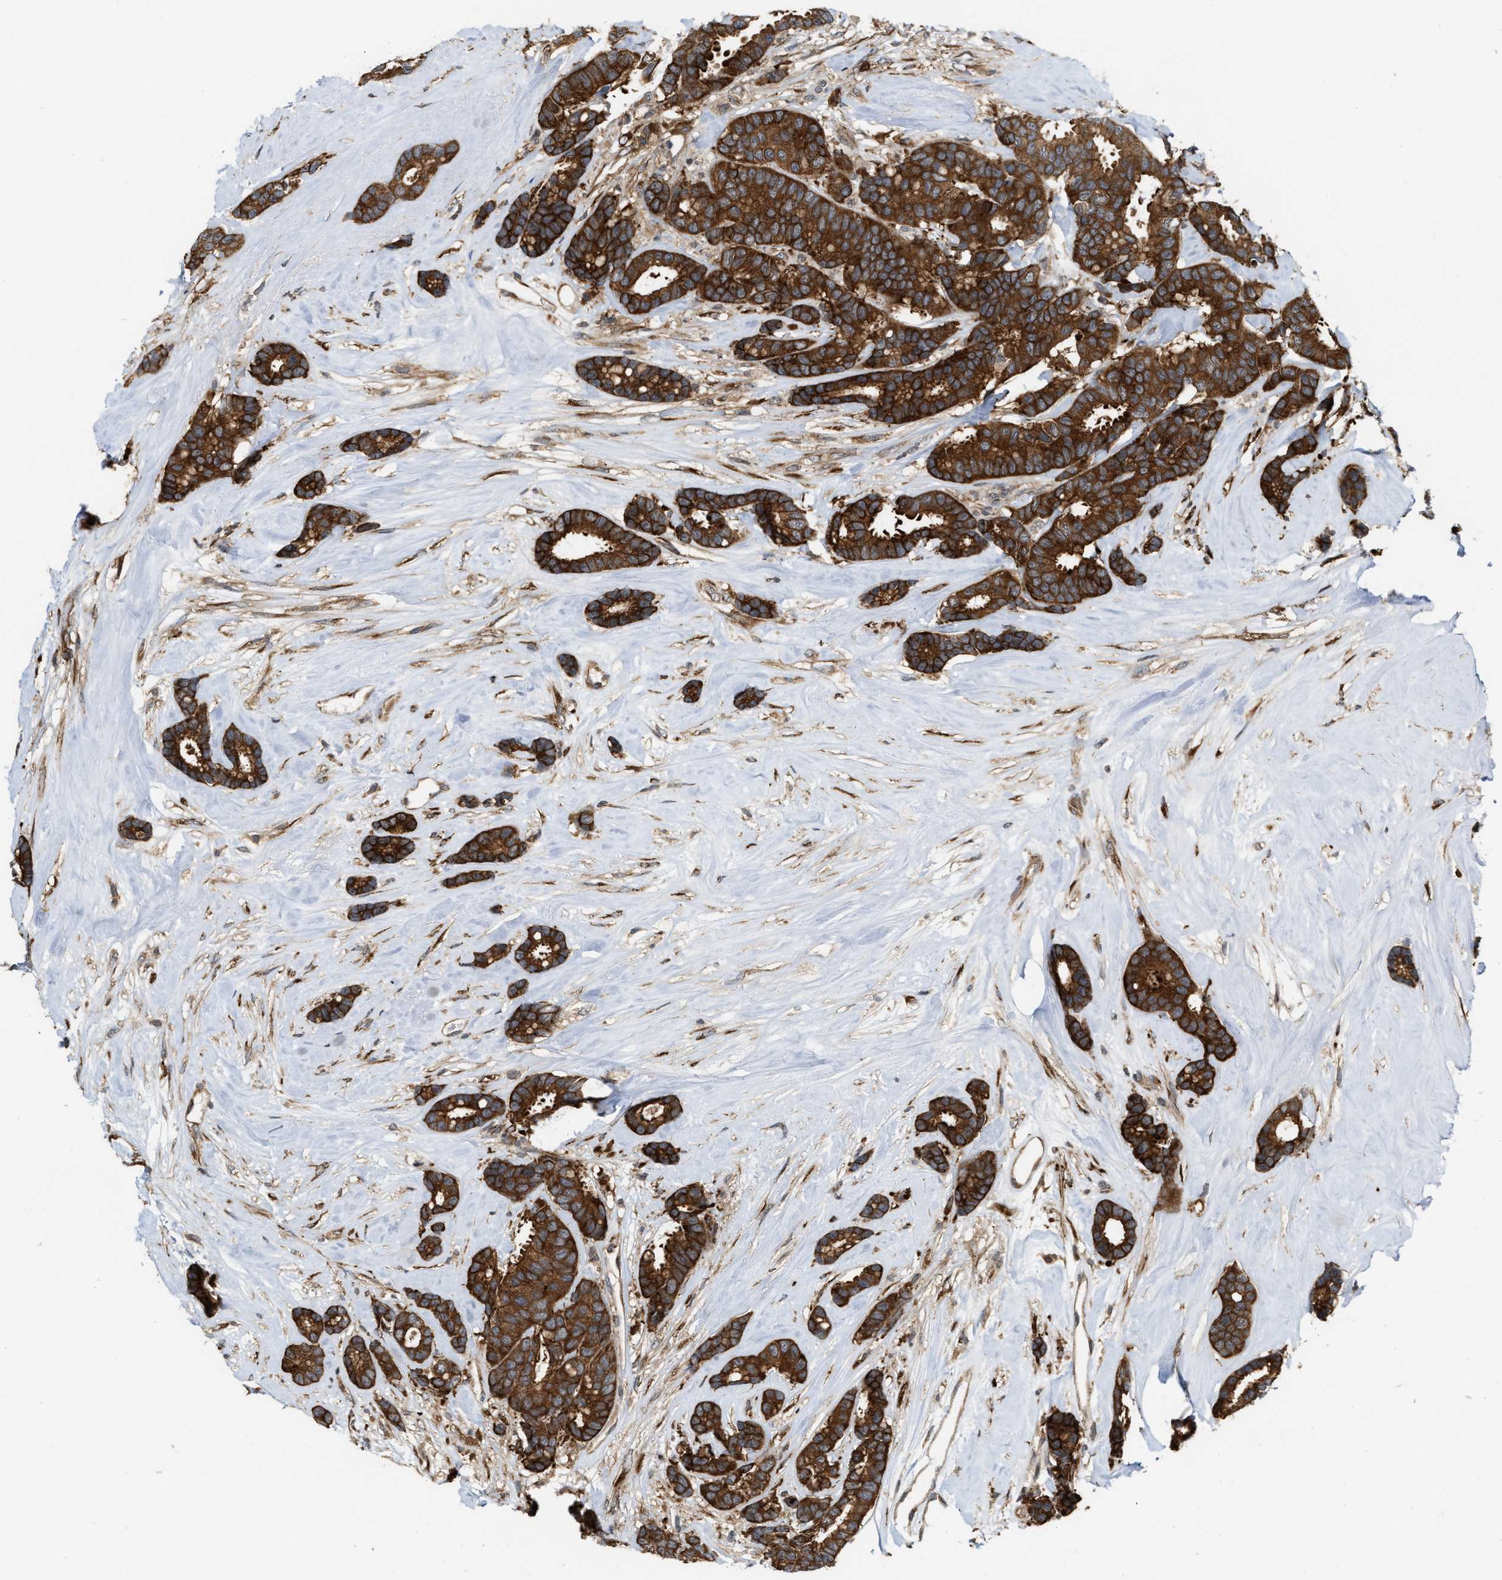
{"staining": {"intensity": "strong", "quantity": ">75%", "location": "cytoplasmic/membranous"}, "tissue": "breast cancer", "cell_type": "Tumor cells", "image_type": "cancer", "snomed": [{"axis": "morphology", "description": "Duct carcinoma"}, {"axis": "topography", "description": "Breast"}], "caption": "Breast cancer was stained to show a protein in brown. There is high levels of strong cytoplasmic/membranous staining in about >75% of tumor cells. The staining is performed using DAB (3,3'-diaminobenzidine) brown chromogen to label protein expression. The nuclei are counter-stained blue using hematoxylin.", "gene": "IQCE", "patient": {"sex": "female", "age": 87}}